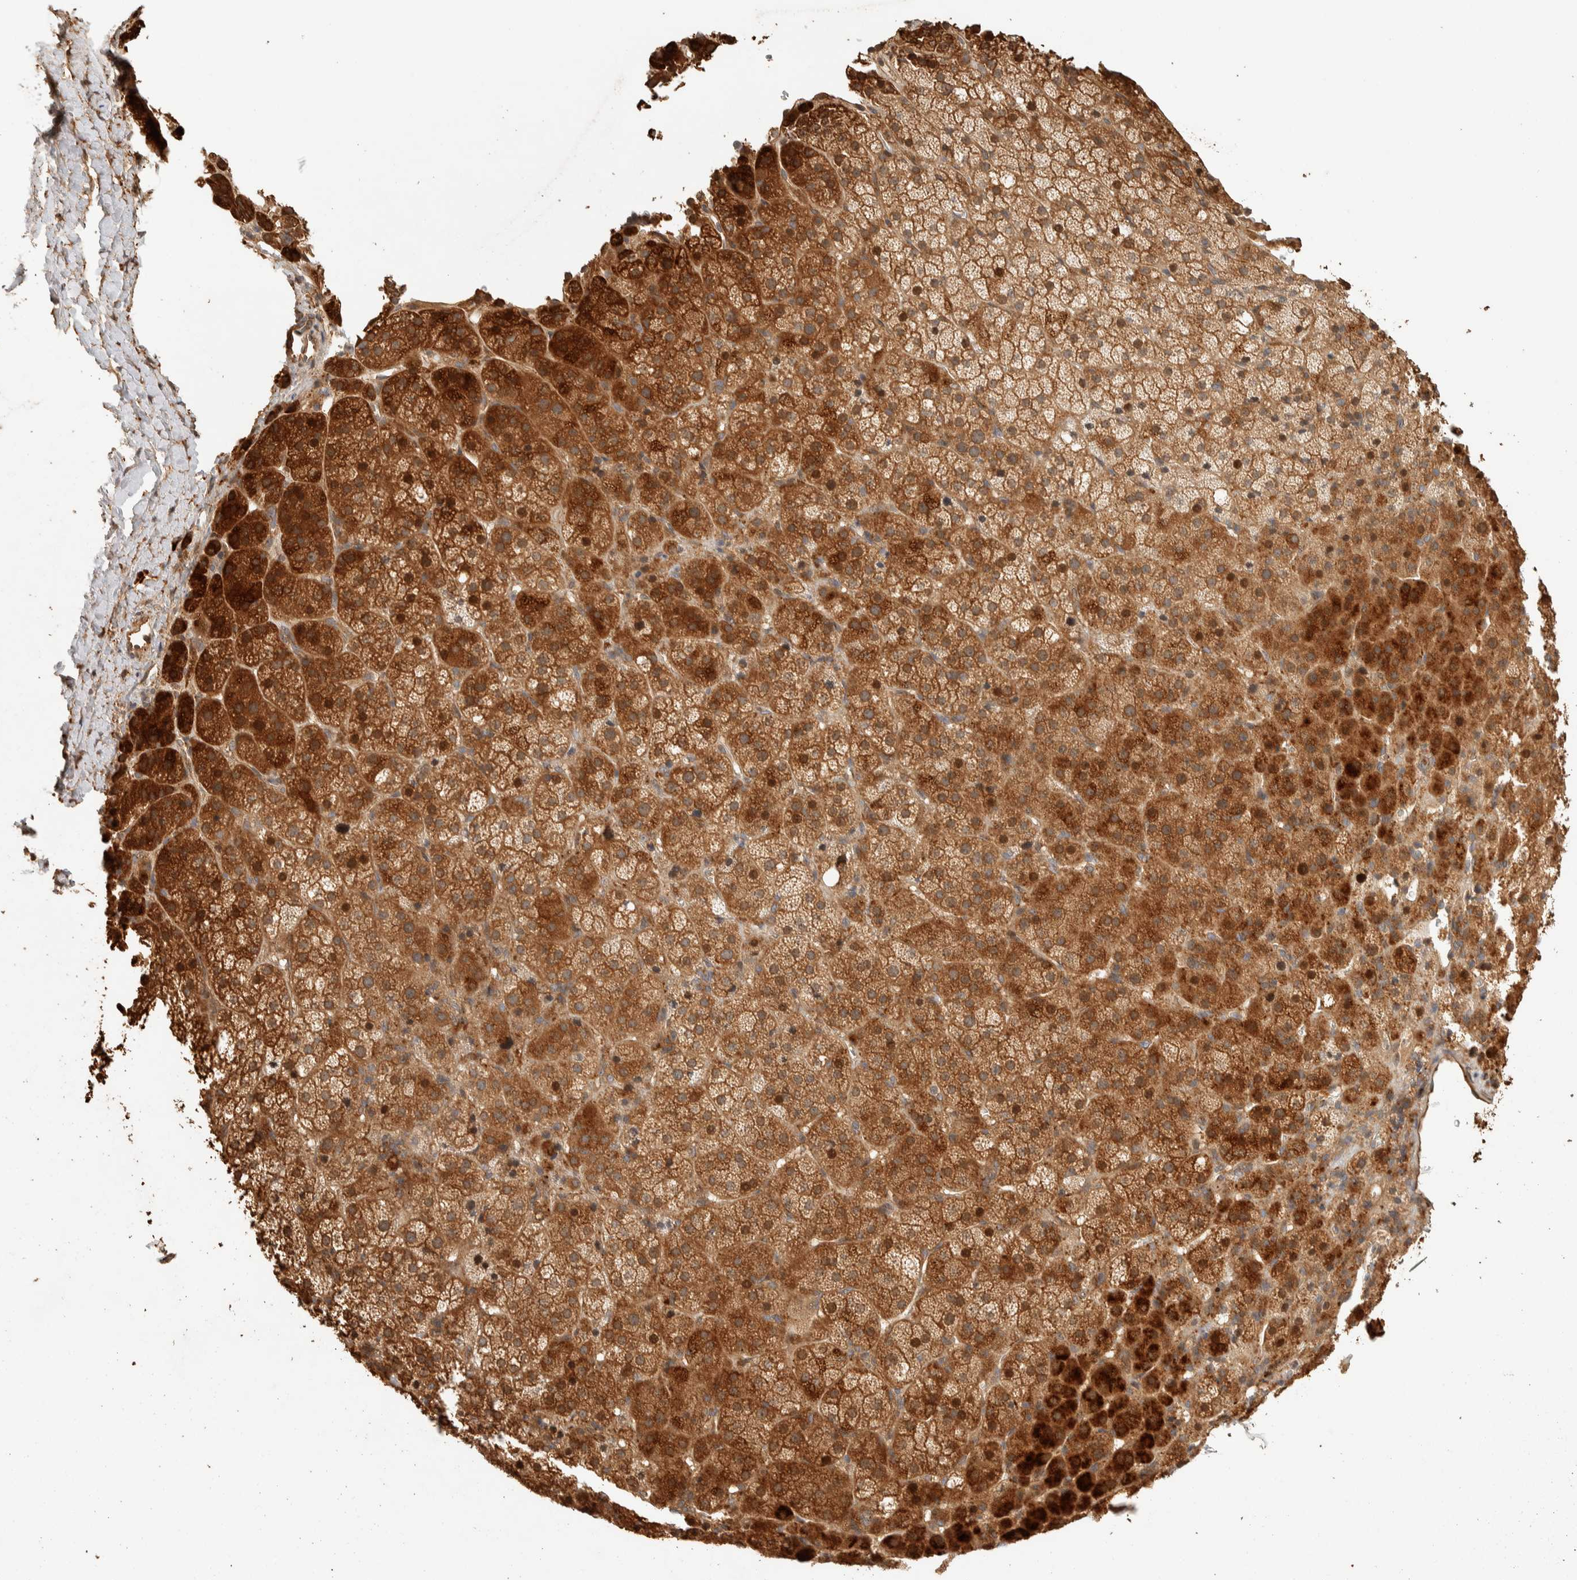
{"staining": {"intensity": "strong", "quantity": ">75%", "location": "cytoplasmic/membranous"}, "tissue": "adrenal gland", "cell_type": "Glandular cells", "image_type": "normal", "snomed": [{"axis": "morphology", "description": "Normal tissue, NOS"}, {"axis": "topography", "description": "Adrenal gland"}], "caption": "Protein staining reveals strong cytoplasmic/membranous staining in approximately >75% of glandular cells in benign adrenal gland.", "gene": "EXOC7", "patient": {"sex": "female", "age": 57}}